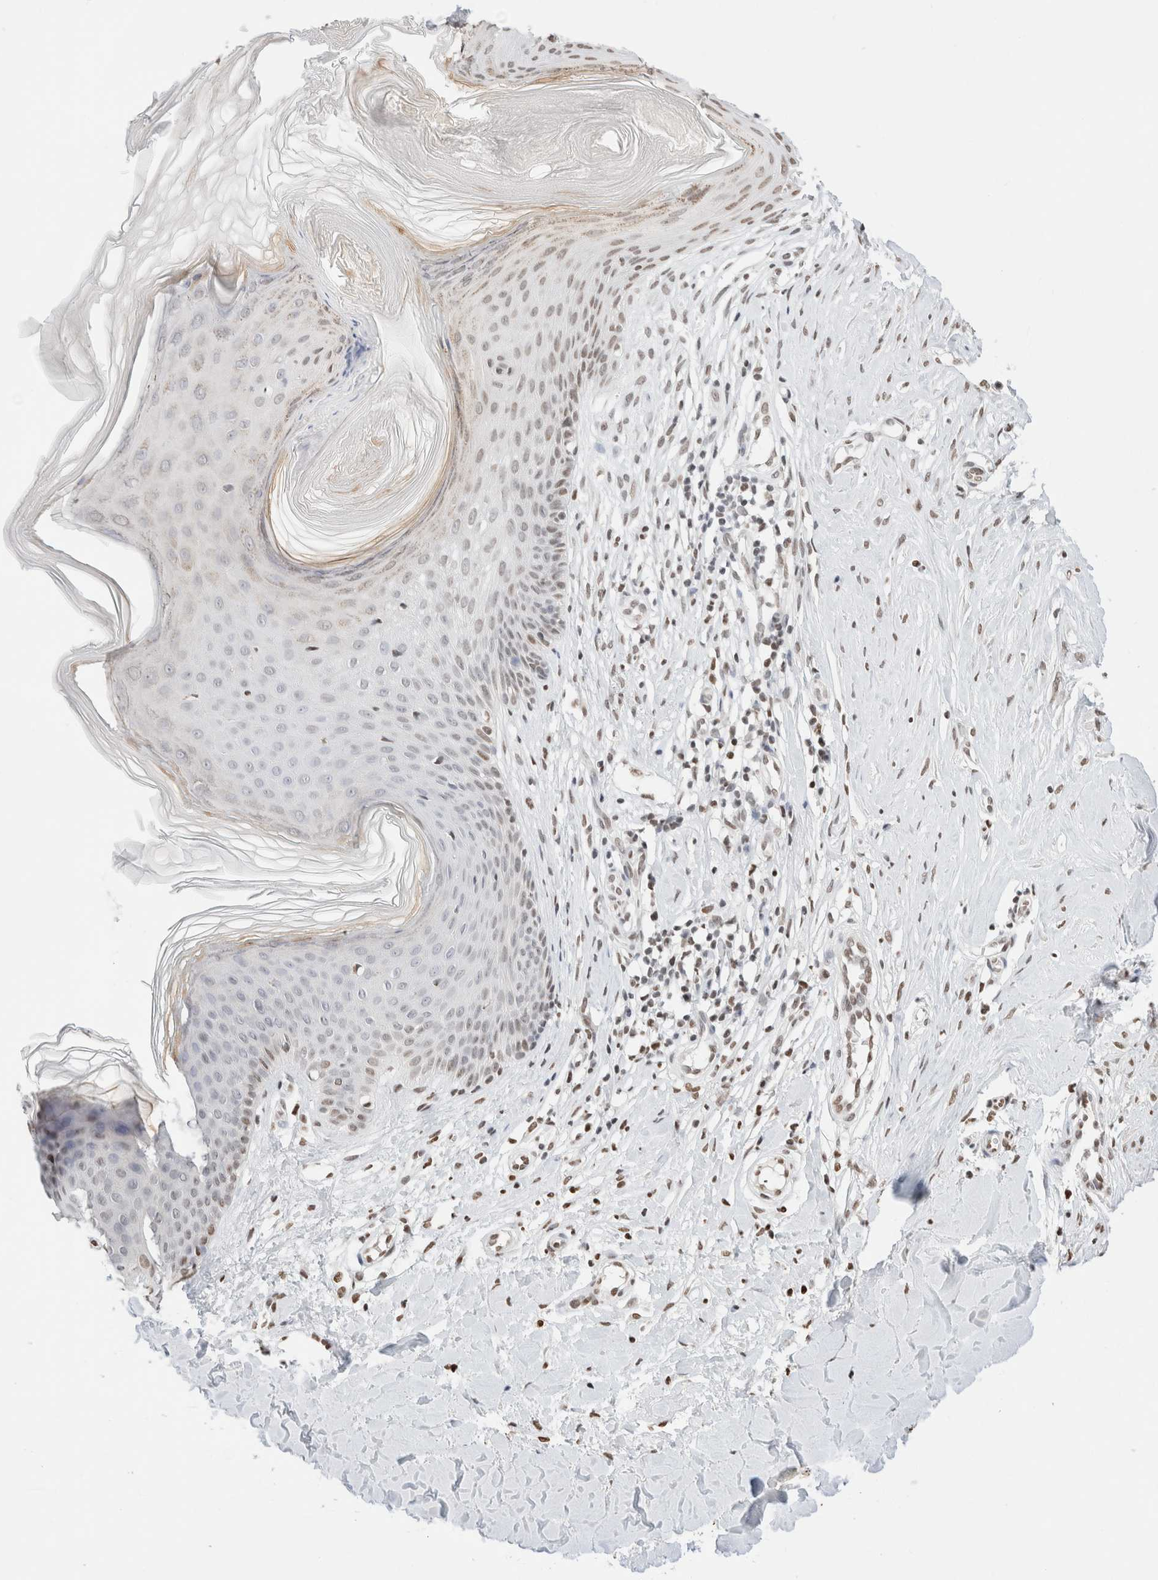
{"staining": {"intensity": "weak", "quantity": ">75%", "location": "nuclear"}, "tissue": "skin", "cell_type": "Fibroblasts", "image_type": "normal", "snomed": [{"axis": "morphology", "description": "Normal tissue, NOS"}, {"axis": "topography", "description": "Skin"}], "caption": "A brown stain labels weak nuclear positivity of a protein in fibroblasts of normal skin. The protein of interest is stained brown, and the nuclei are stained in blue (DAB (3,3'-diaminobenzidine) IHC with brightfield microscopy, high magnification).", "gene": "SUPT3H", "patient": {"sex": "male", "age": 41}}